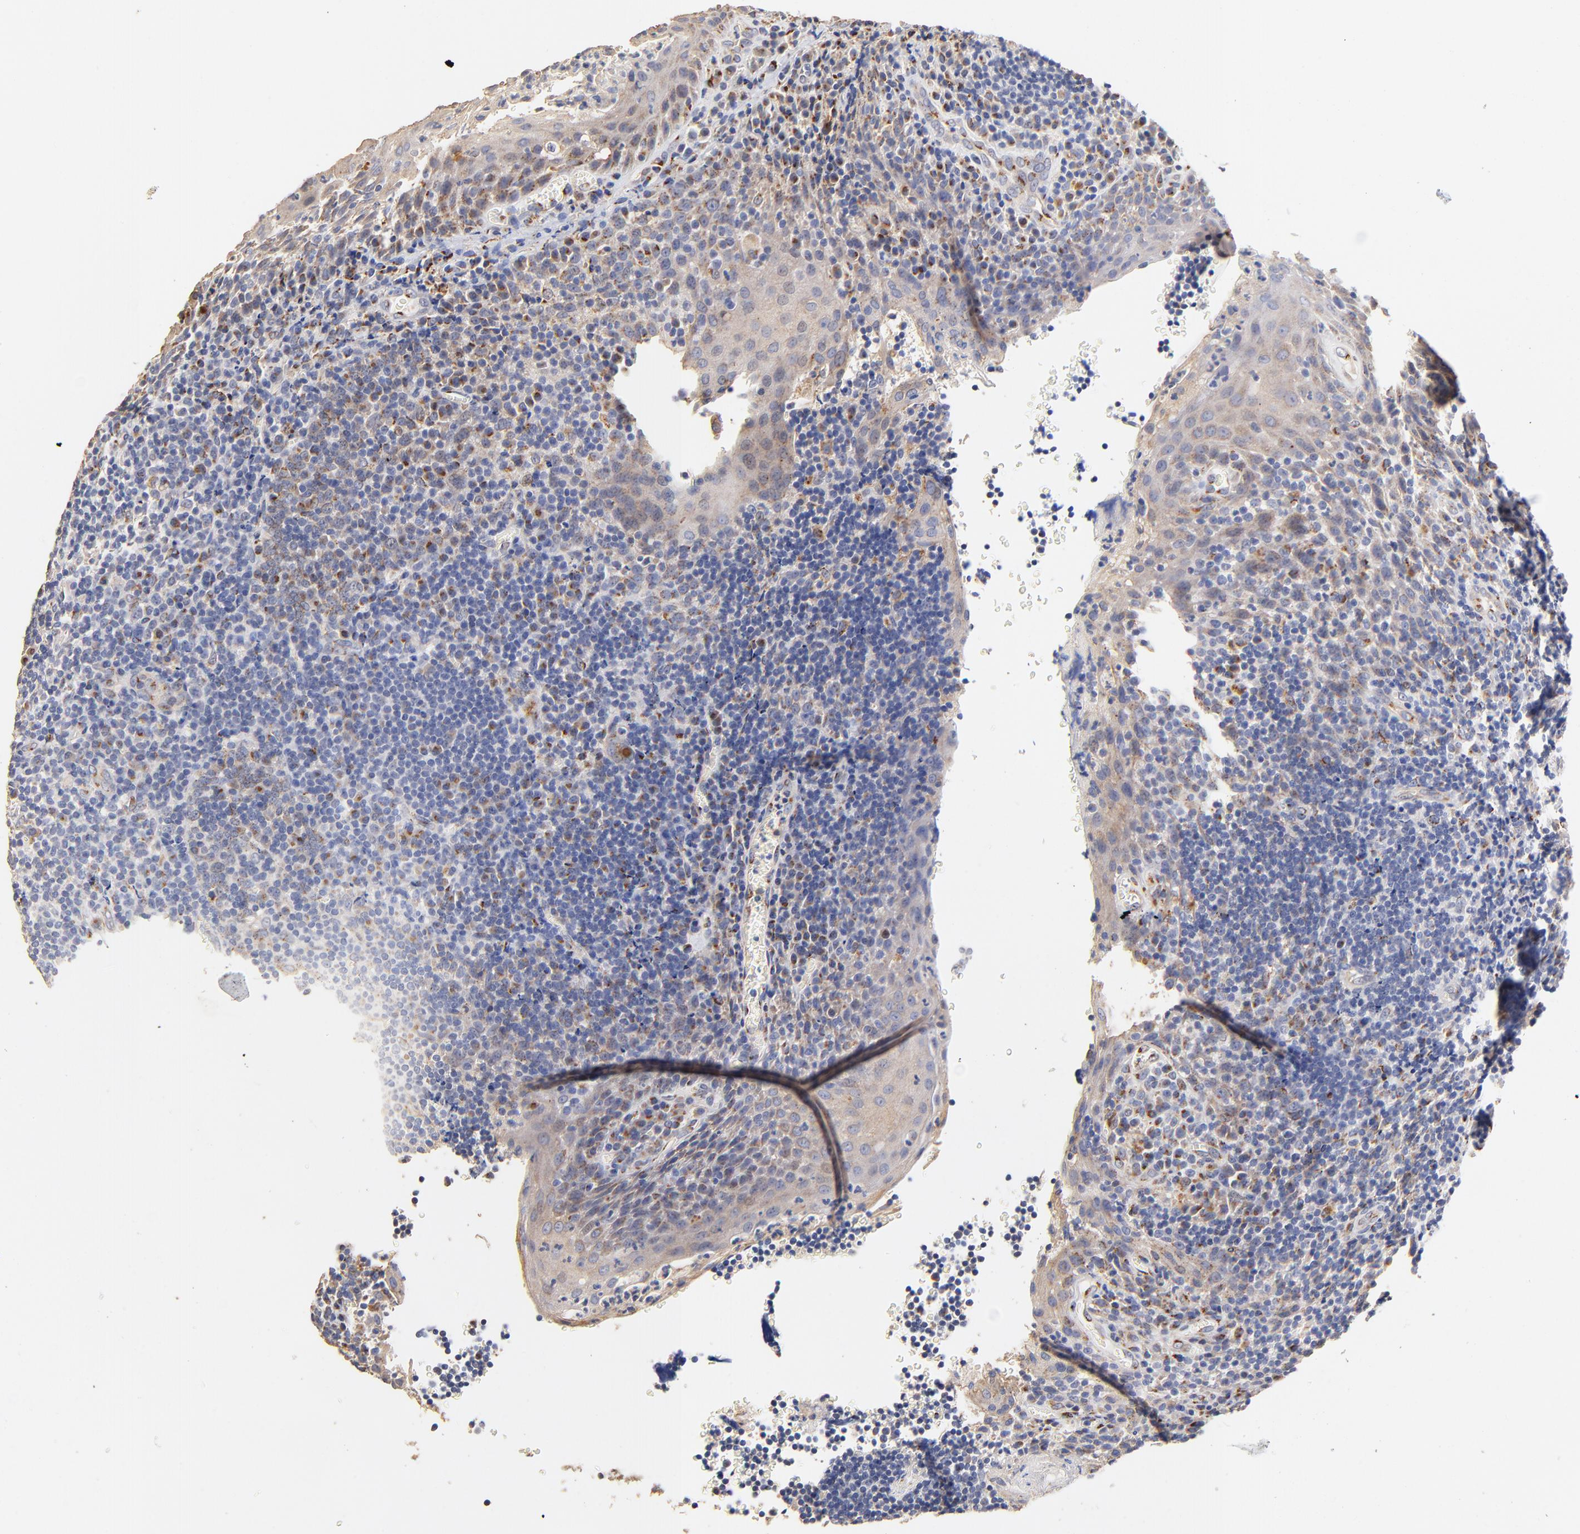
{"staining": {"intensity": "weak", "quantity": "<25%", "location": "cytoplasmic/membranous"}, "tissue": "tonsil", "cell_type": "Germinal center cells", "image_type": "normal", "snomed": [{"axis": "morphology", "description": "Normal tissue, NOS"}, {"axis": "topography", "description": "Tonsil"}], "caption": "DAB (3,3'-diaminobenzidine) immunohistochemical staining of benign tonsil demonstrates no significant staining in germinal center cells. (Brightfield microscopy of DAB (3,3'-diaminobenzidine) immunohistochemistry at high magnification).", "gene": "FMNL3", "patient": {"sex": "male", "age": 20}}